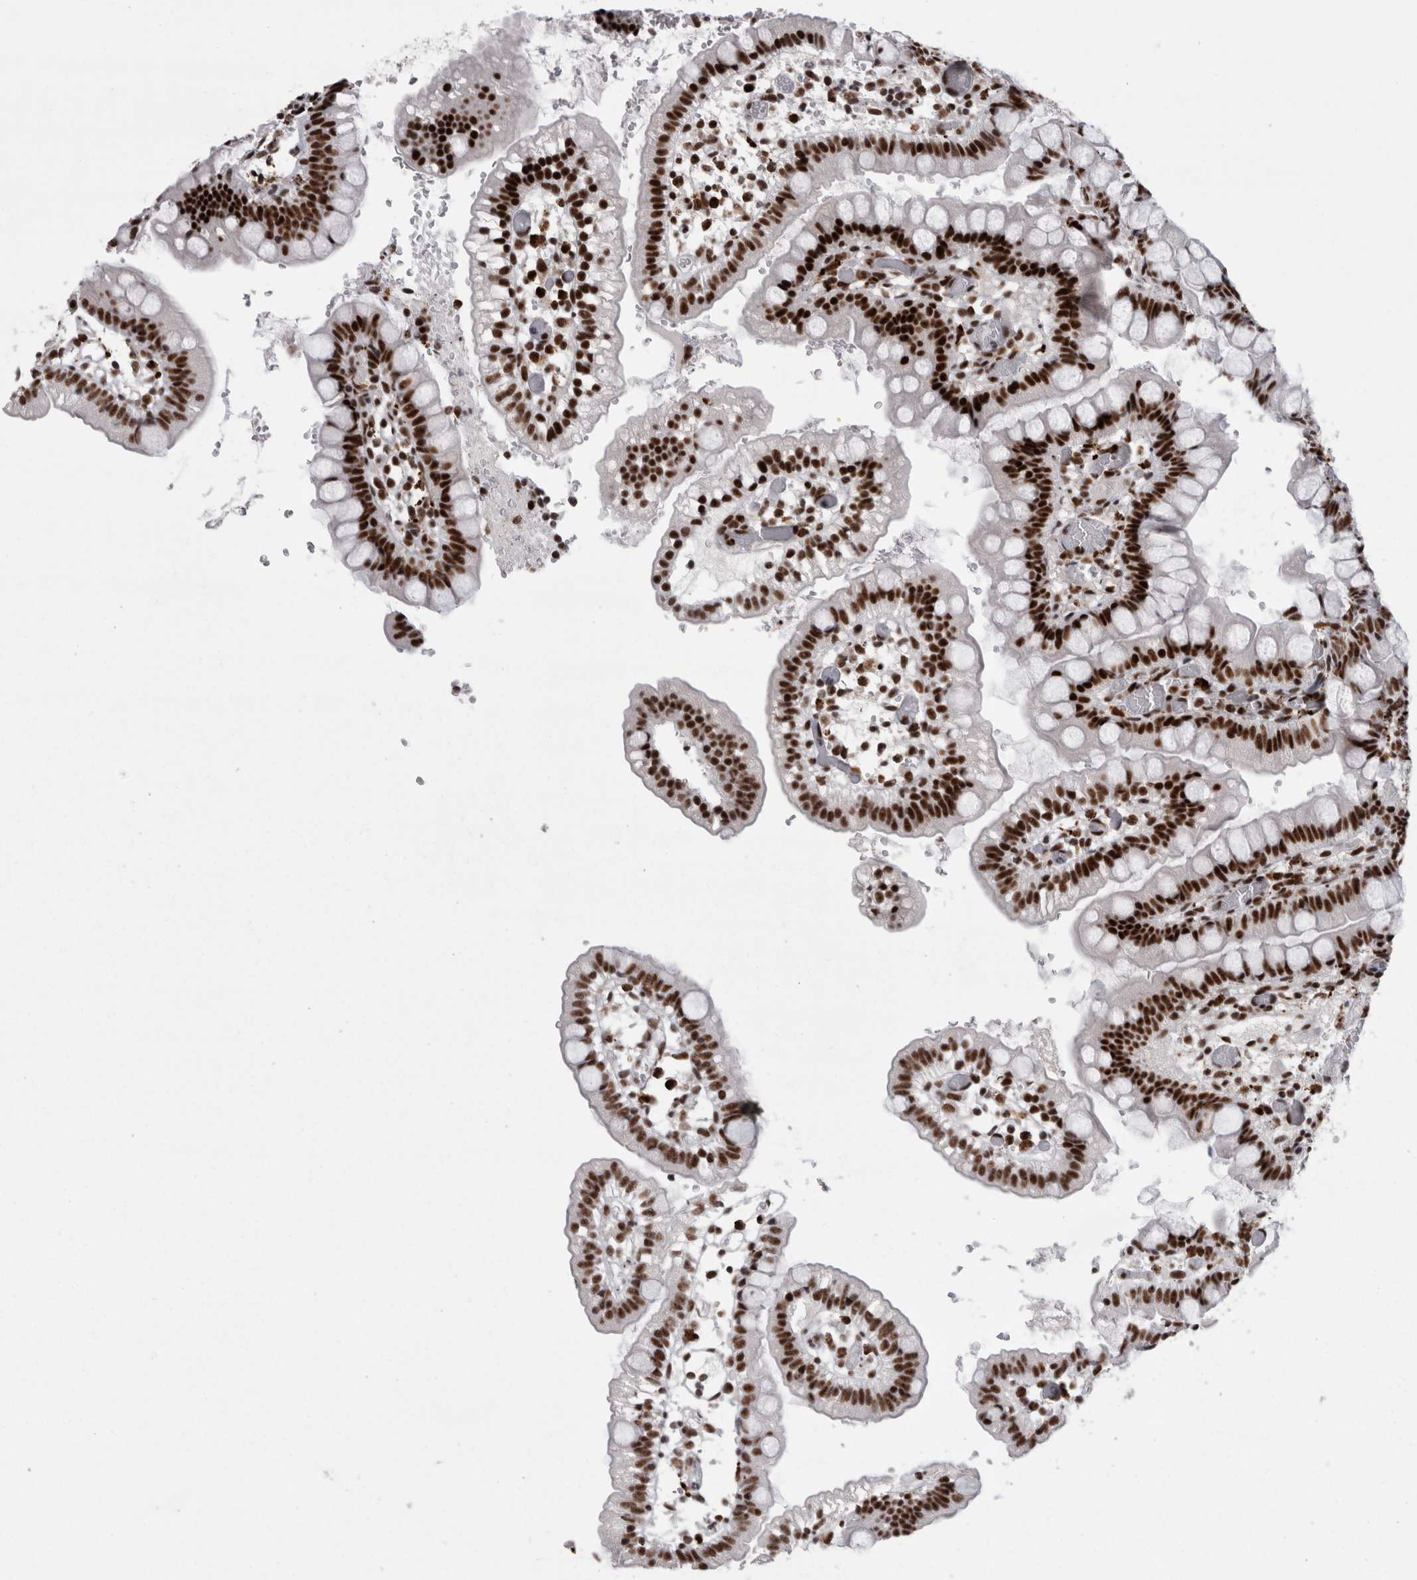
{"staining": {"intensity": "strong", "quantity": ">75%", "location": "nuclear"}, "tissue": "small intestine", "cell_type": "Glandular cells", "image_type": "normal", "snomed": [{"axis": "morphology", "description": "Normal tissue, NOS"}, {"axis": "morphology", "description": "Developmental malformation"}, {"axis": "topography", "description": "Small intestine"}], "caption": "Immunohistochemical staining of benign small intestine shows high levels of strong nuclear staining in about >75% of glandular cells.", "gene": "SNRNP40", "patient": {"sex": "male"}}